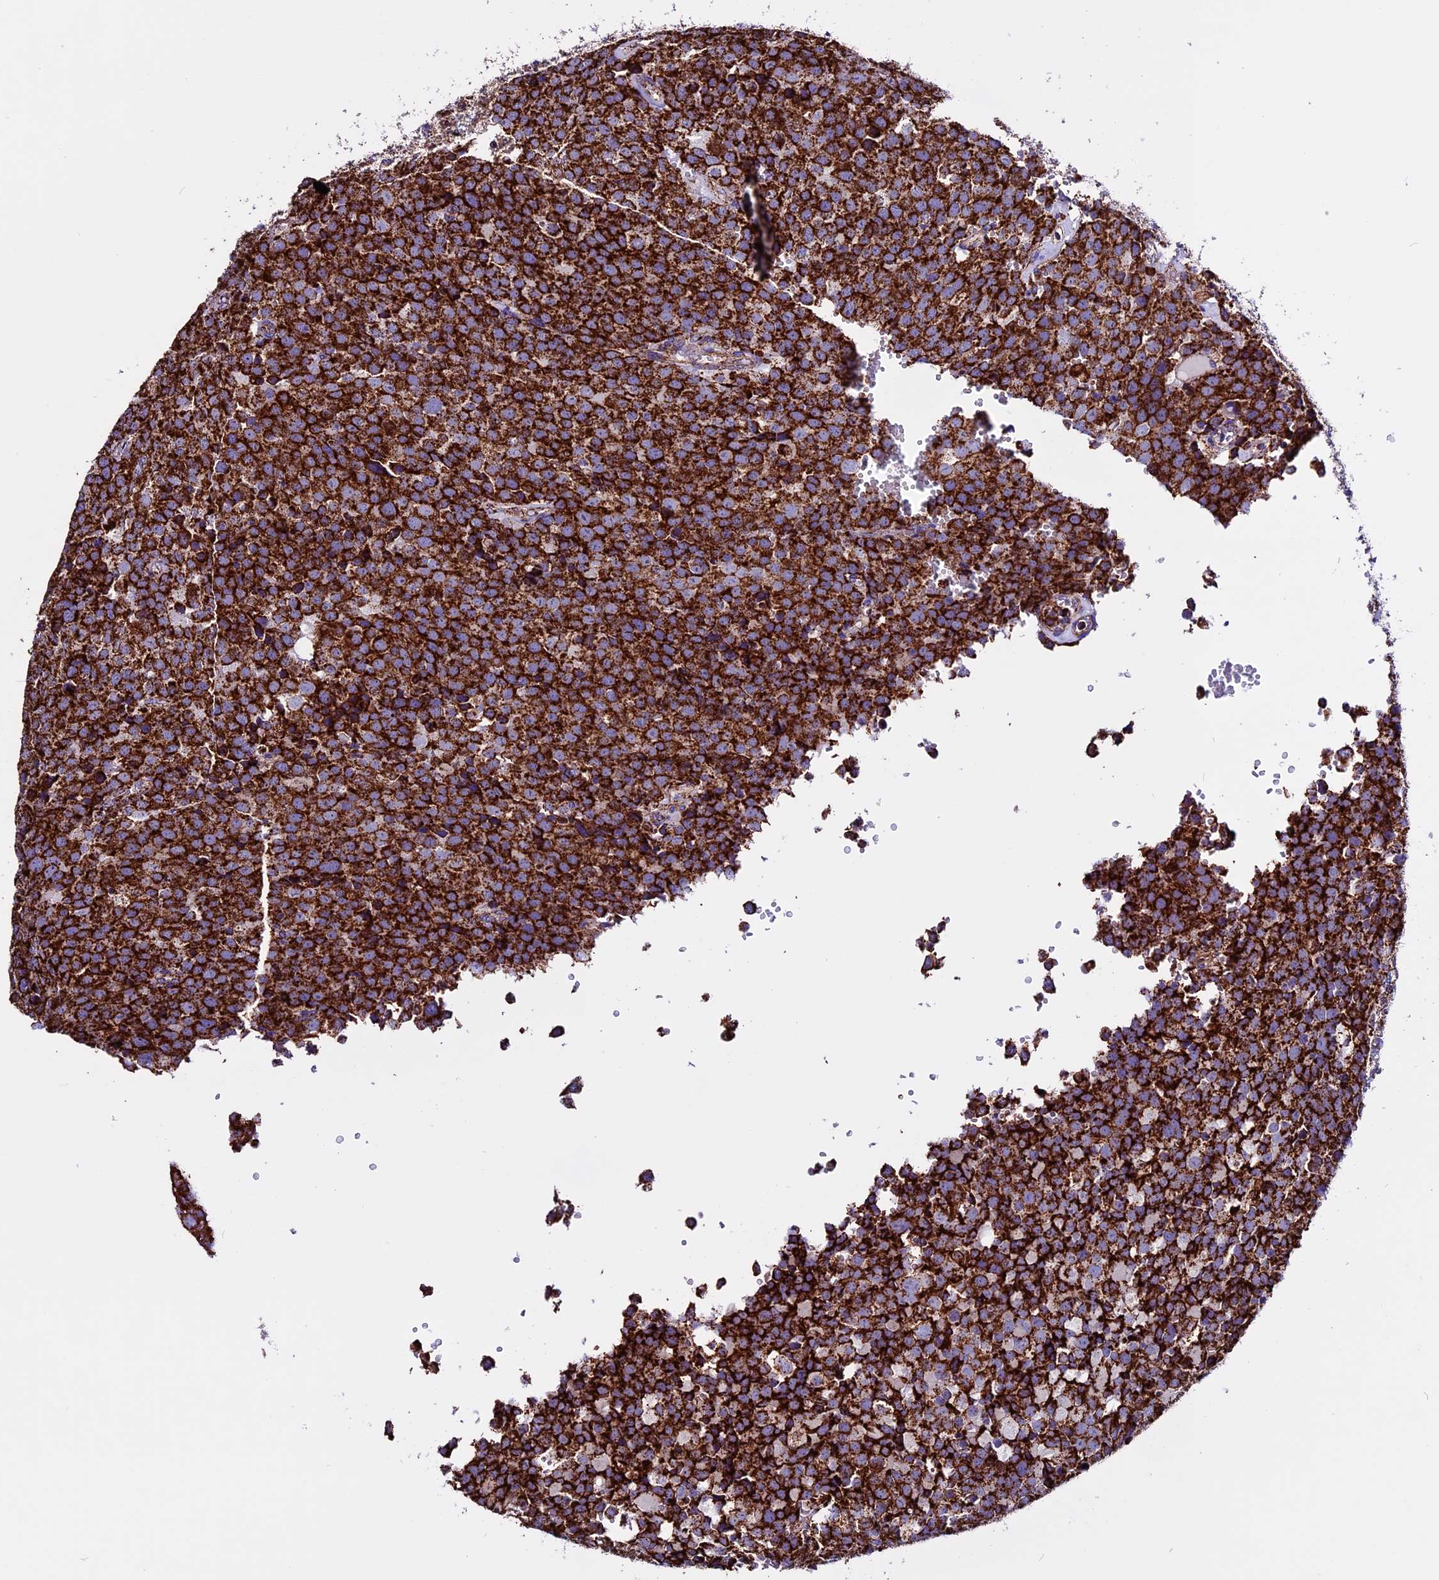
{"staining": {"intensity": "strong", "quantity": ">75%", "location": "cytoplasmic/membranous"}, "tissue": "testis cancer", "cell_type": "Tumor cells", "image_type": "cancer", "snomed": [{"axis": "morphology", "description": "Seminoma, NOS"}, {"axis": "topography", "description": "Testis"}], "caption": "Tumor cells exhibit high levels of strong cytoplasmic/membranous expression in approximately >75% of cells in human testis cancer (seminoma).", "gene": "CX3CL1", "patient": {"sex": "male", "age": 71}}